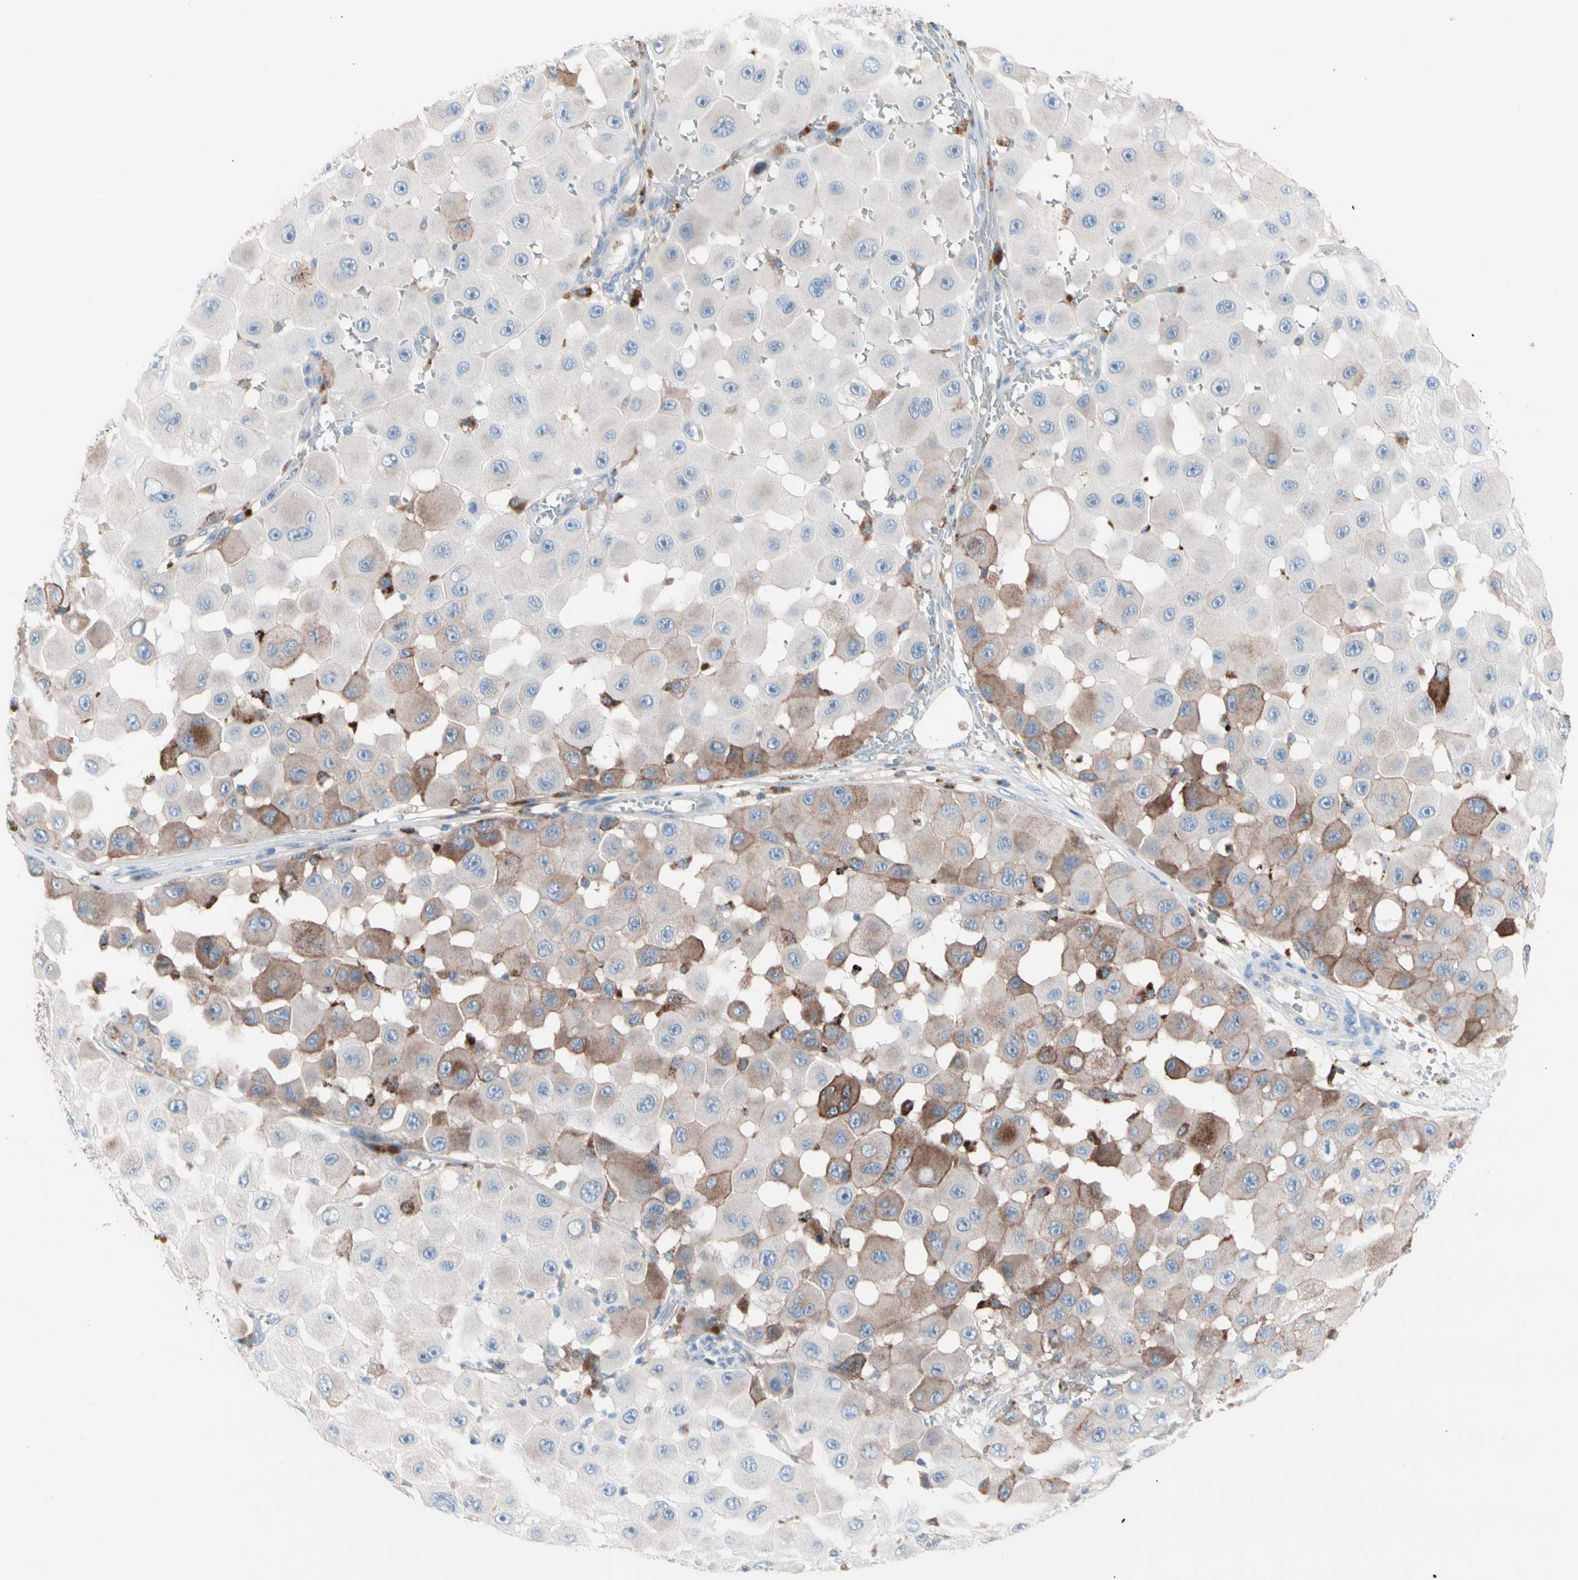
{"staining": {"intensity": "moderate", "quantity": "25%-75%", "location": "cytoplasmic/membranous"}, "tissue": "melanoma", "cell_type": "Tumor cells", "image_type": "cancer", "snomed": [{"axis": "morphology", "description": "Malignant melanoma, NOS"}, {"axis": "topography", "description": "Skin"}], "caption": "Approximately 25%-75% of tumor cells in human melanoma show moderate cytoplasmic/membranous protein staining as visualized by brown immunohistochemical staining.", "gene": "CASQ1", "patient": {"sex": "female", "age": 81}}